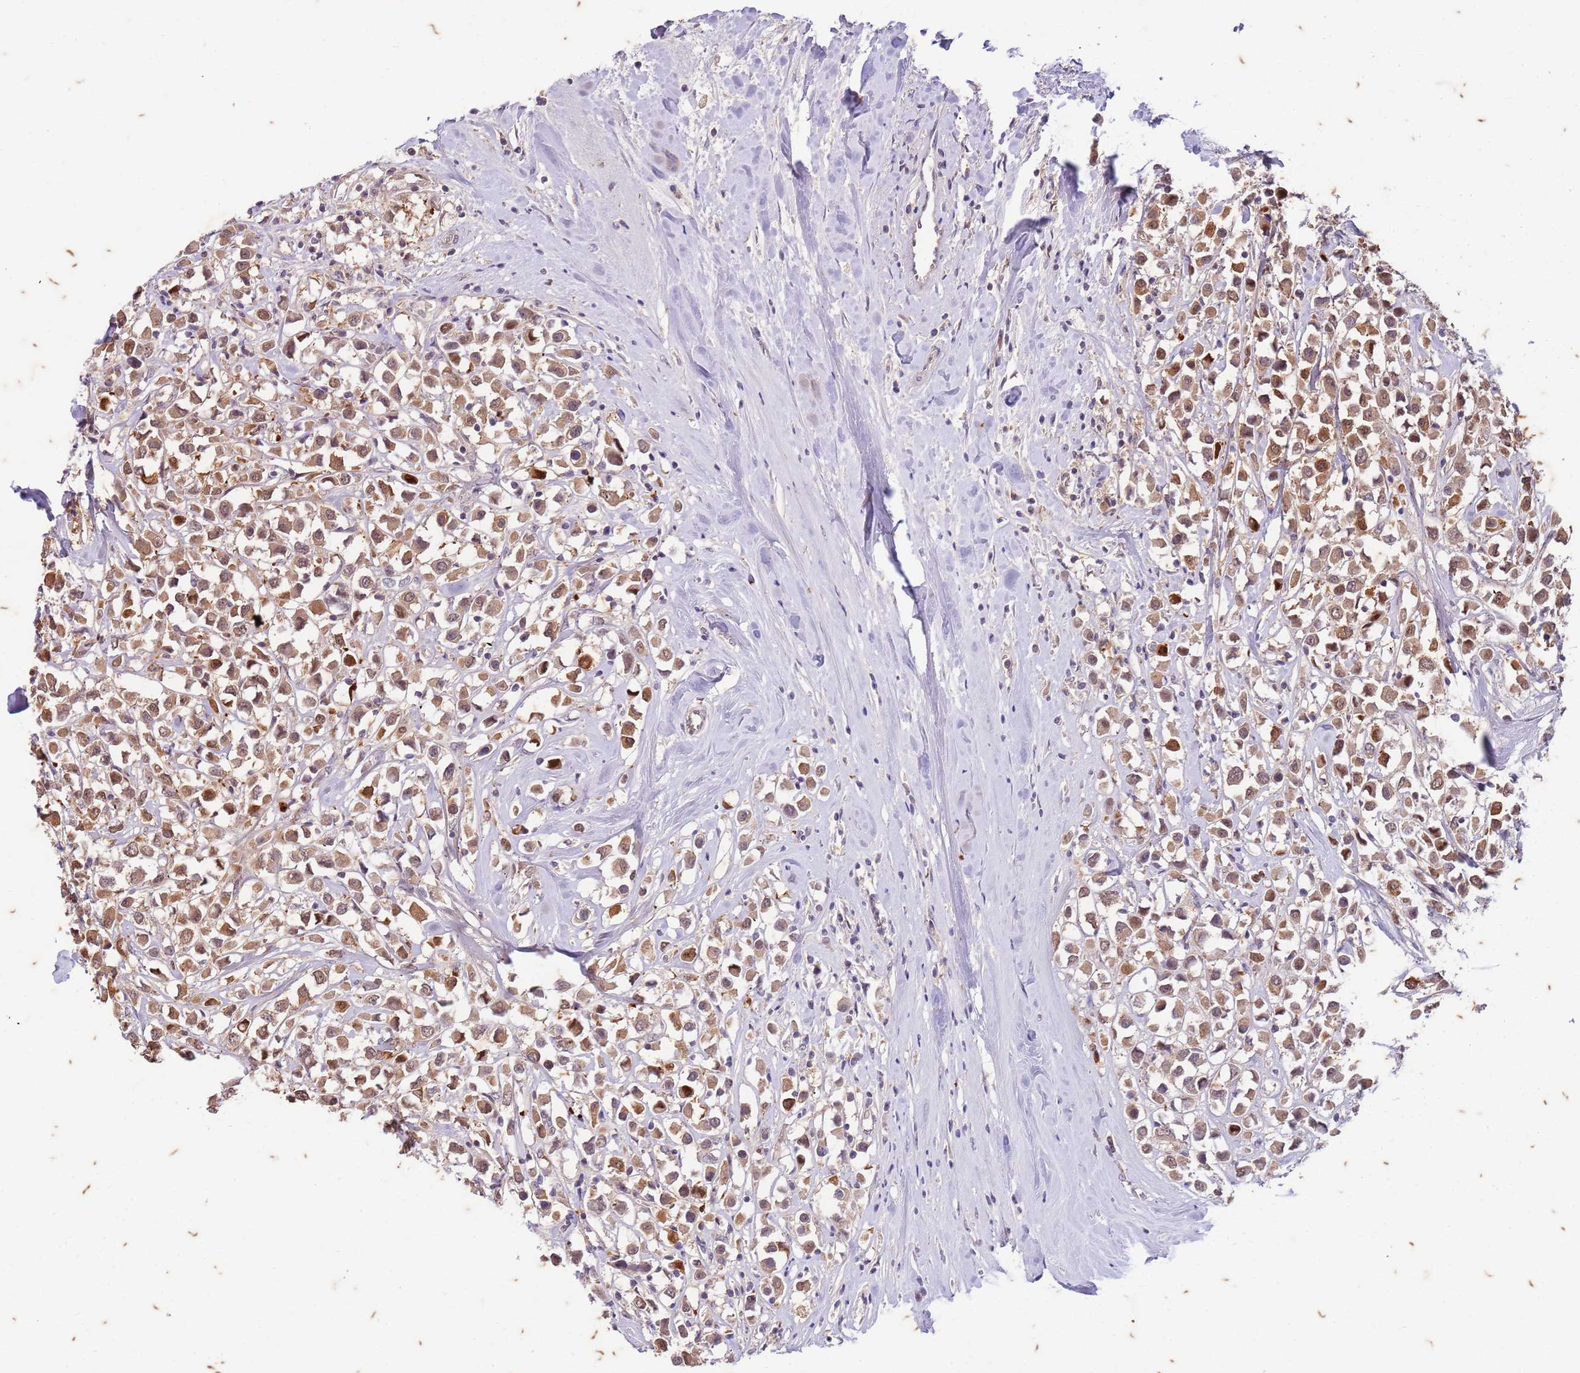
{"staining": {"intensity": "moderate", "quantity": "25%-75%", "location": "cytoplasmic/membranous,nuclear"}, "tissue": "breast cancer", "cell_type": "Tumor cells", "image_type": "cancer", "snomed": [{"axis": "morphology", "description": "Duct carcinoma"}, {"axis": "topography", "description": "Breast"}], "caption": "An immunohistochemistry (IHC) micrograph of tumor tissue is shown. Protein staining in brown labels moderate cytoplasmic/membranous and nuclear positivity in breast cancer within tumor cells.", "gene": "RAPGEF3", "patient": {"sex": "female", "age": 87}}